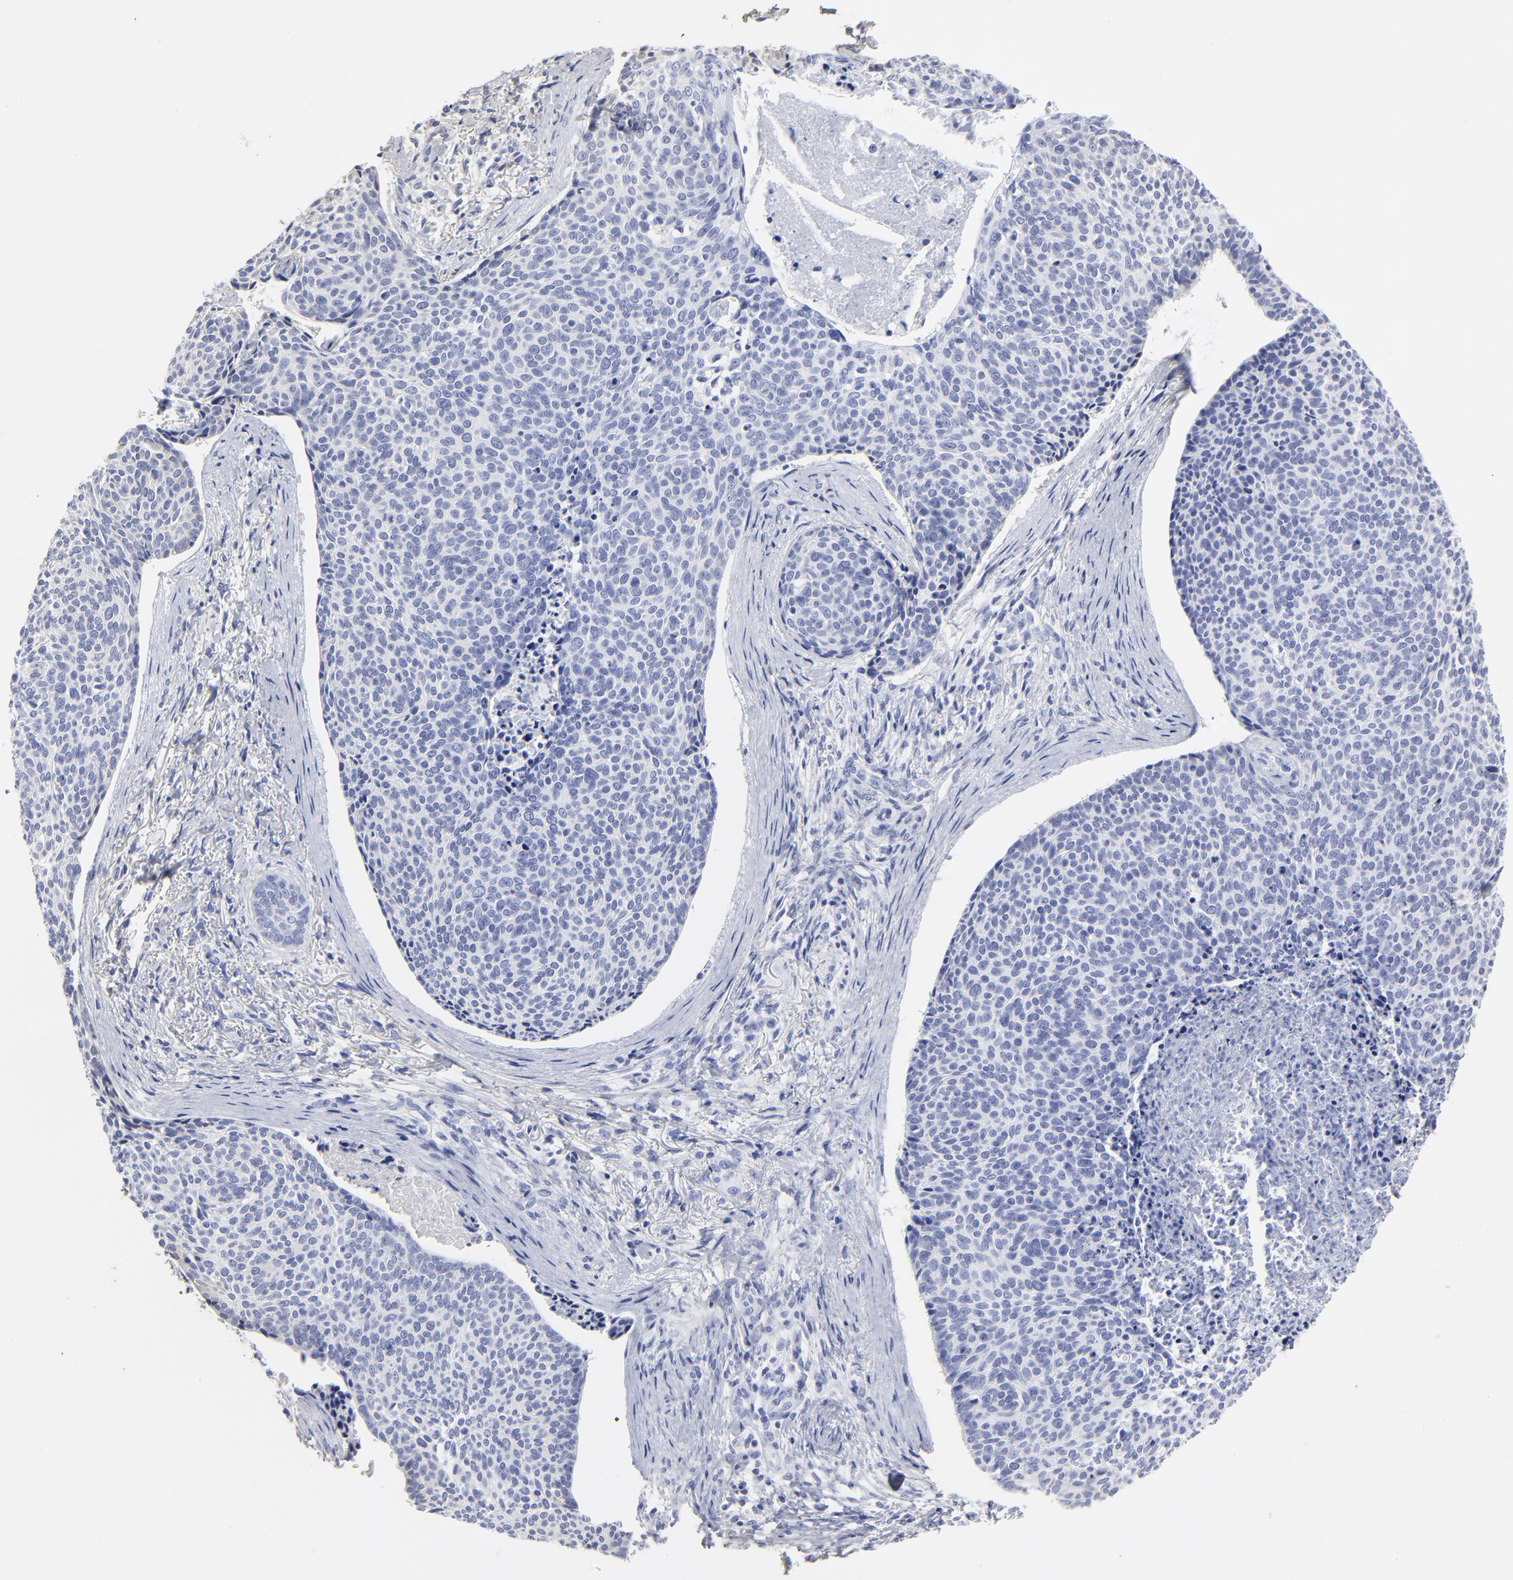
{"staining": {"intensity": "negative", "quantity": "none", "location": "none"}, "tissue": "skin cancer", "cell_type": "Tumor cells", "image_type": "cancer", "snomed": [{"axis": "morphology", "description": "Normal tissue, NOS"}, {"axis": "morphology", "description": "Basal cell carcinoma"}, {"axis": "topography", "description": "Skin"}], "caption": "Immunohistochemistry photomicrograph of neoplastic tissue: human skin basal cell carcinoma stained with DAB reveals no significant protein positivity in tumor cells.", "gene": "DCN", "patient": {"sex": "female", "age": 57}}